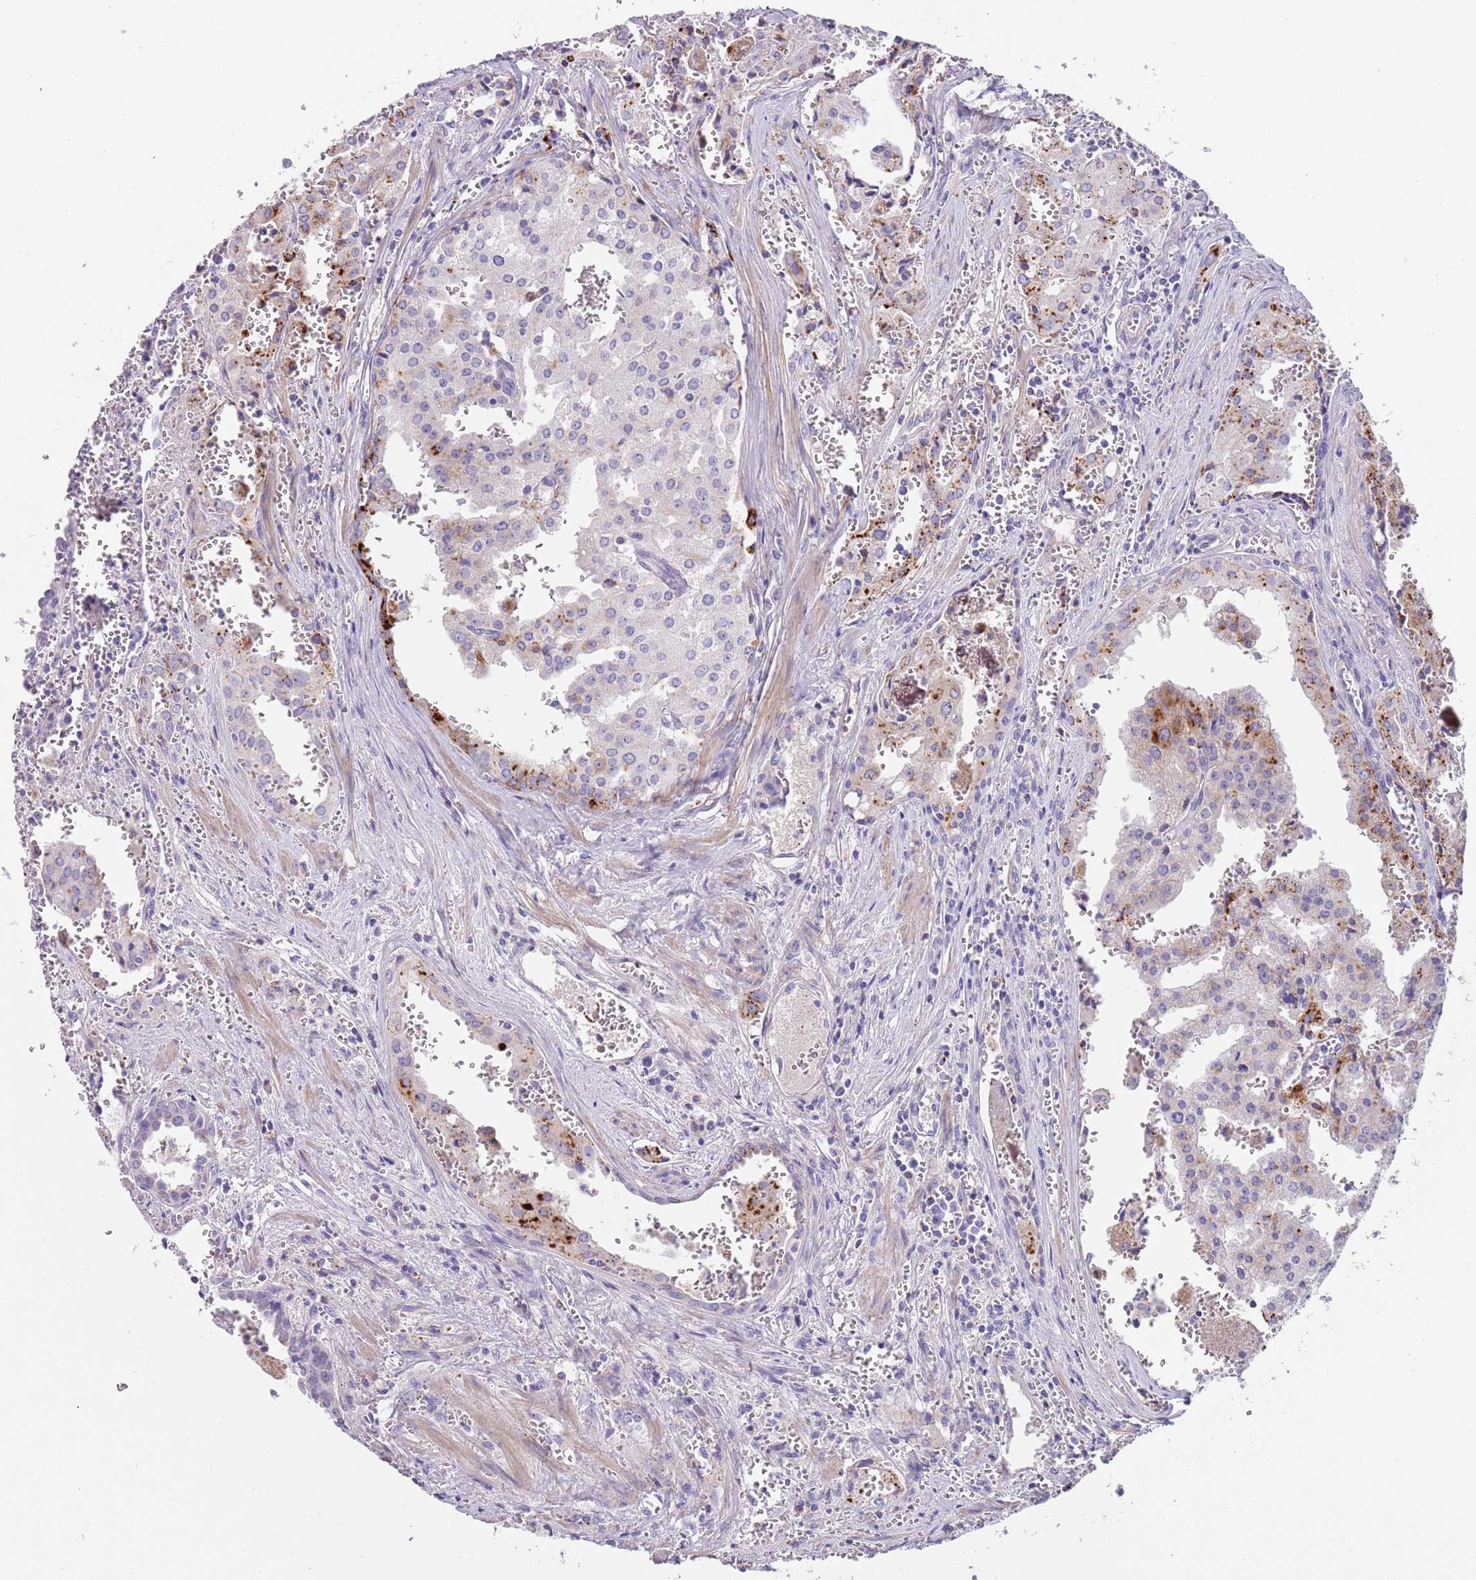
{"staining": {"intensity": "strong", "quantity": "<25%", "location": "cytoplasmic/membranous"}, "tissue": "prostate cancer", "cell_type": "Tumor cells", "image_type": "cancer", "snomed": [{"axis": "morphology", "description": "Adenocarcinoma, High grade"}, {"axis": "topography", "description": "Prostate"}], "caption": "High-power microscopy captured an immunohistochemistry (IHC) photomicrograph of prostate adenocarcinoma (high-grade), revealing strong cytoplasmic/membranous positivity in about <25% of tumor cells.", "gene": "LRRN3", "patient": {"sex": "male", "age": 68}}